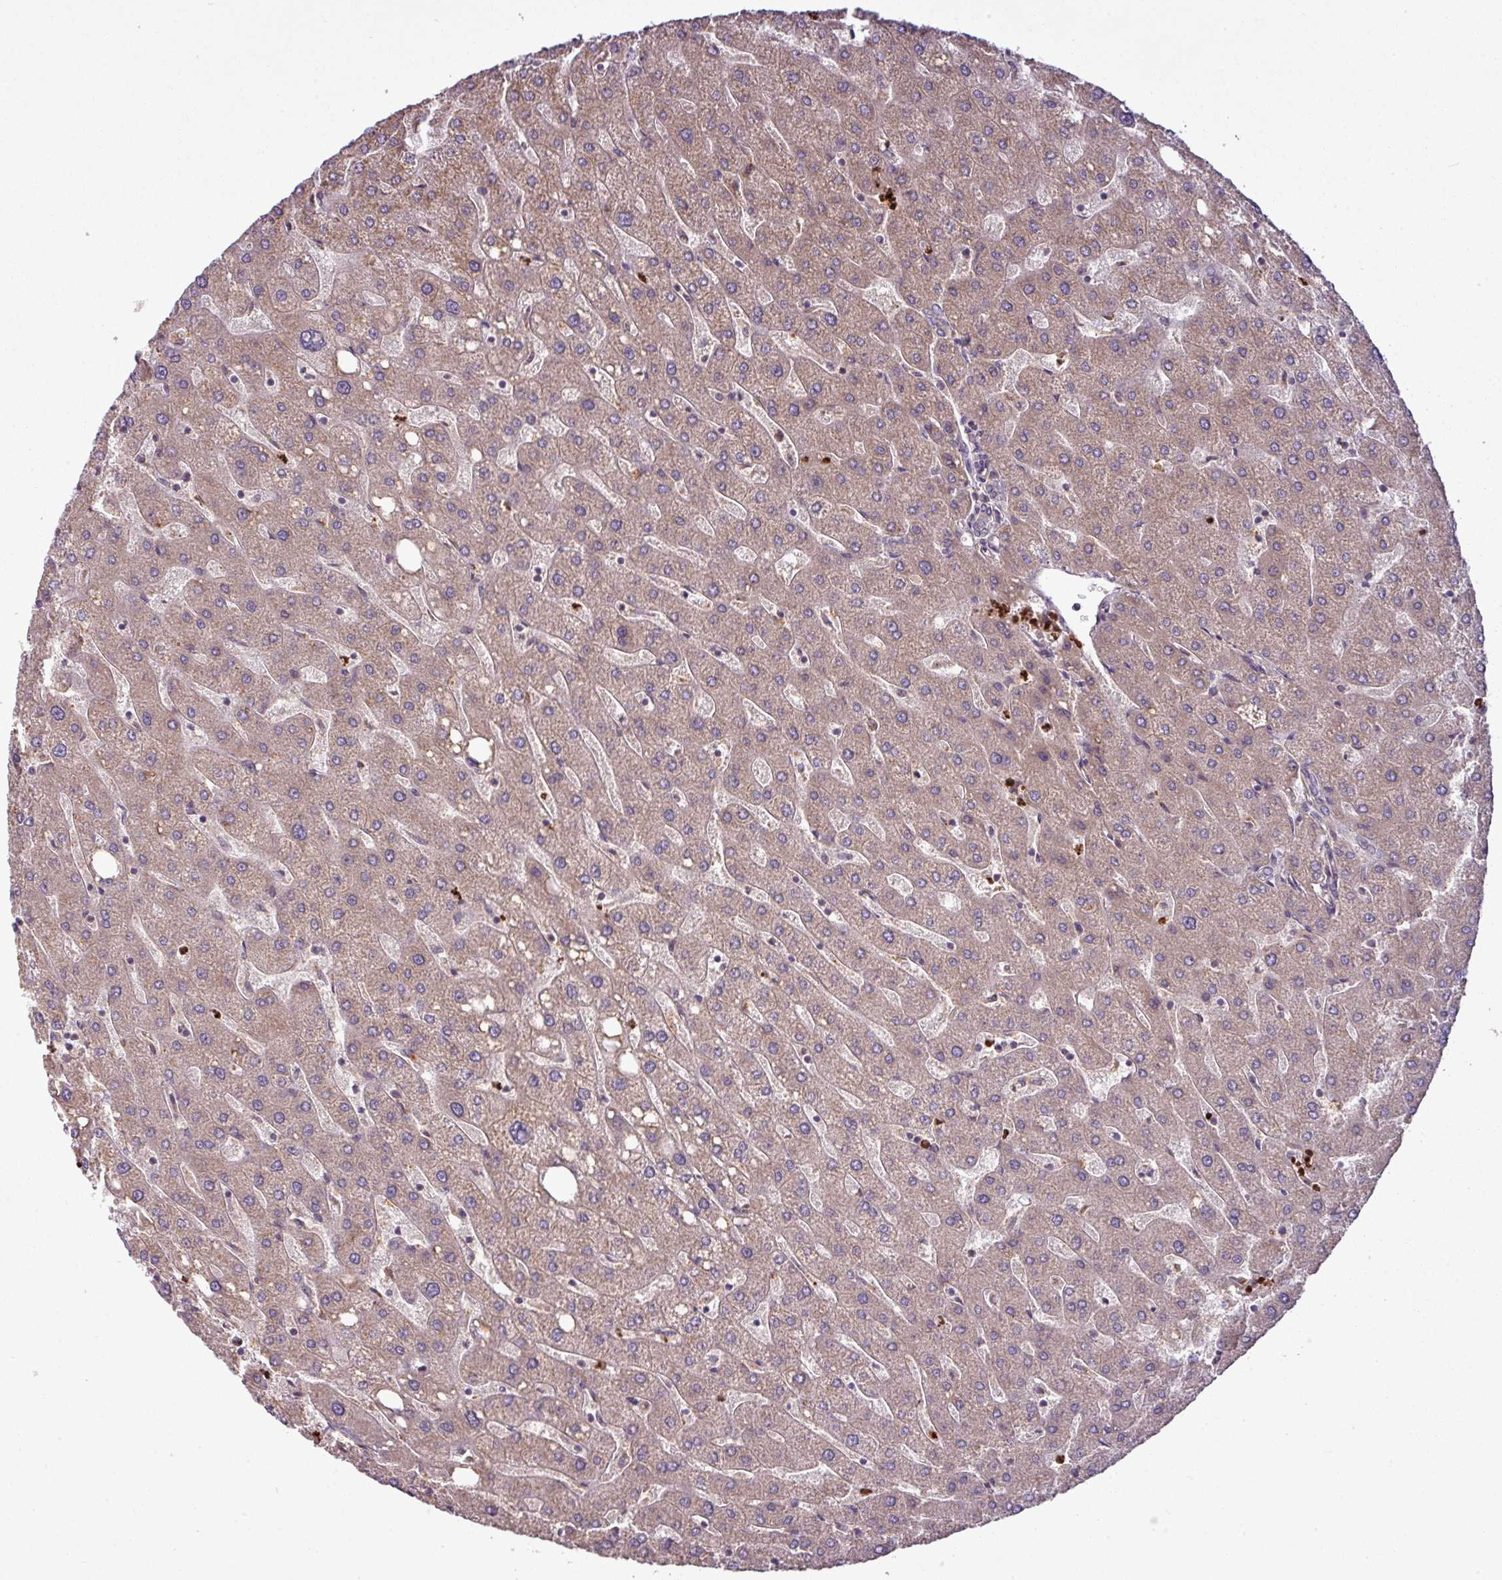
{"staining": {"intensity": "negative", "quantity": "none", "location": "none"}, "tissue": "liver", "cell_type": "Cholangiocytes", "image_type": "normal", "snomed": [{"axis": "morphology", "description": "Normal tissue, NOS"}, {"axis": "topography", "description": "Liver"}], "caption": "This image is of benign liver stained with IHC to label a protein in brown with the nuclei are counter-stained blue. There is no positivity in cholangiocytes.", "gene": "PAPLN", "patient": {"sex": "male", "age": 67}}